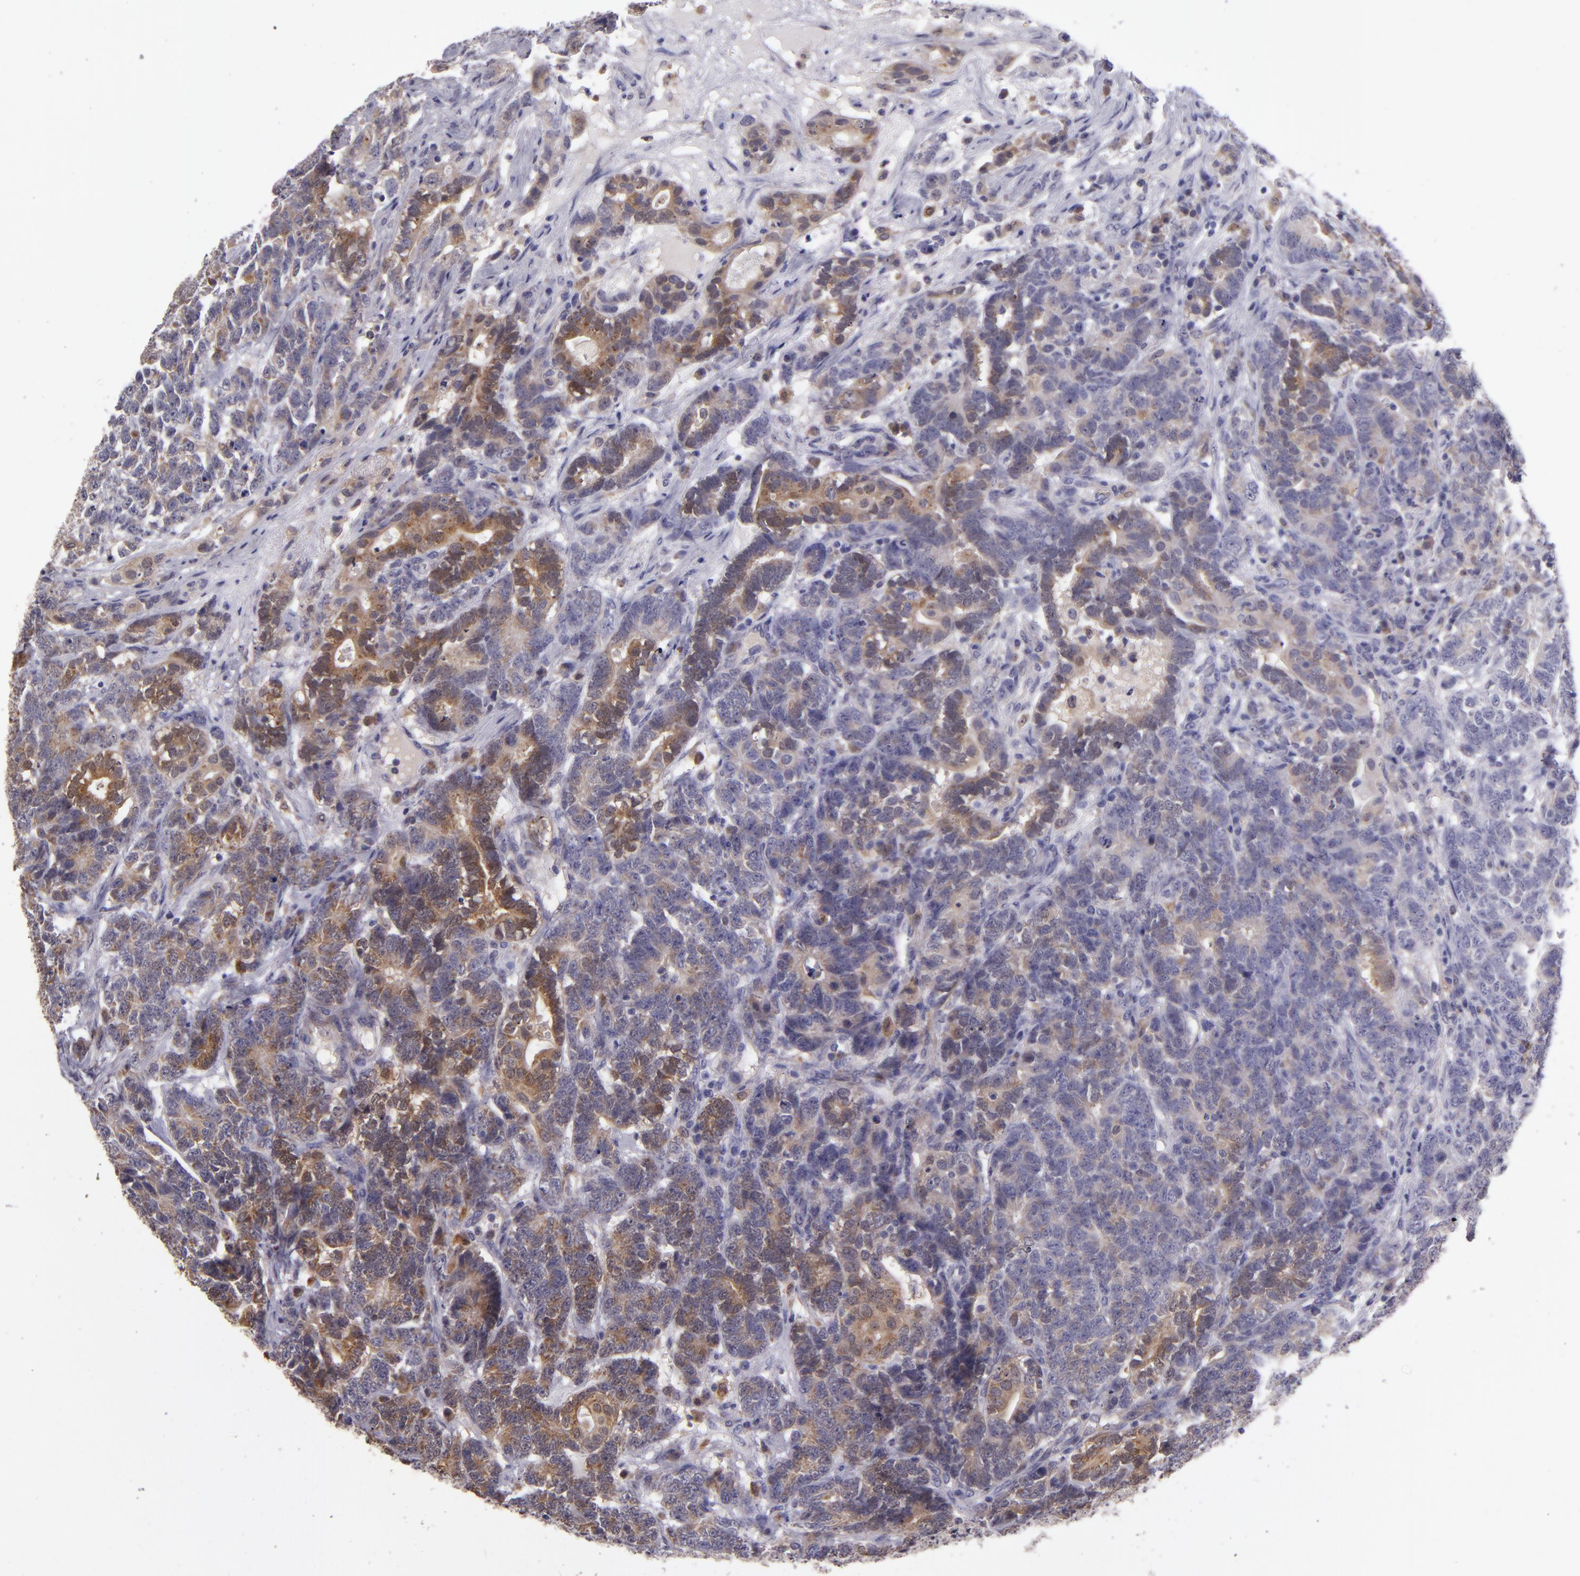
{"staining": {"intensity": "moderate", "quantity": "25%-75%", "location": "cytoplasmic/membranous"}, "tissue": "testis cancer", "cell_type": "Tumor cells", "image_type": "cancer", "snomed": [{"axis": "morphology", "description": "Carcinoma, Embryonal, NOS"}, {"axis": "topography", "description": "Testis"}], "caption": "Embryonal carcinoma (testis) stained with a brown dye demonstrates moderate cytoplasmic/membranous positive expression in about 25%-75% of tumor cells.", "gene": "FHIT", "patient": {"sex": "male", "age": 26}}